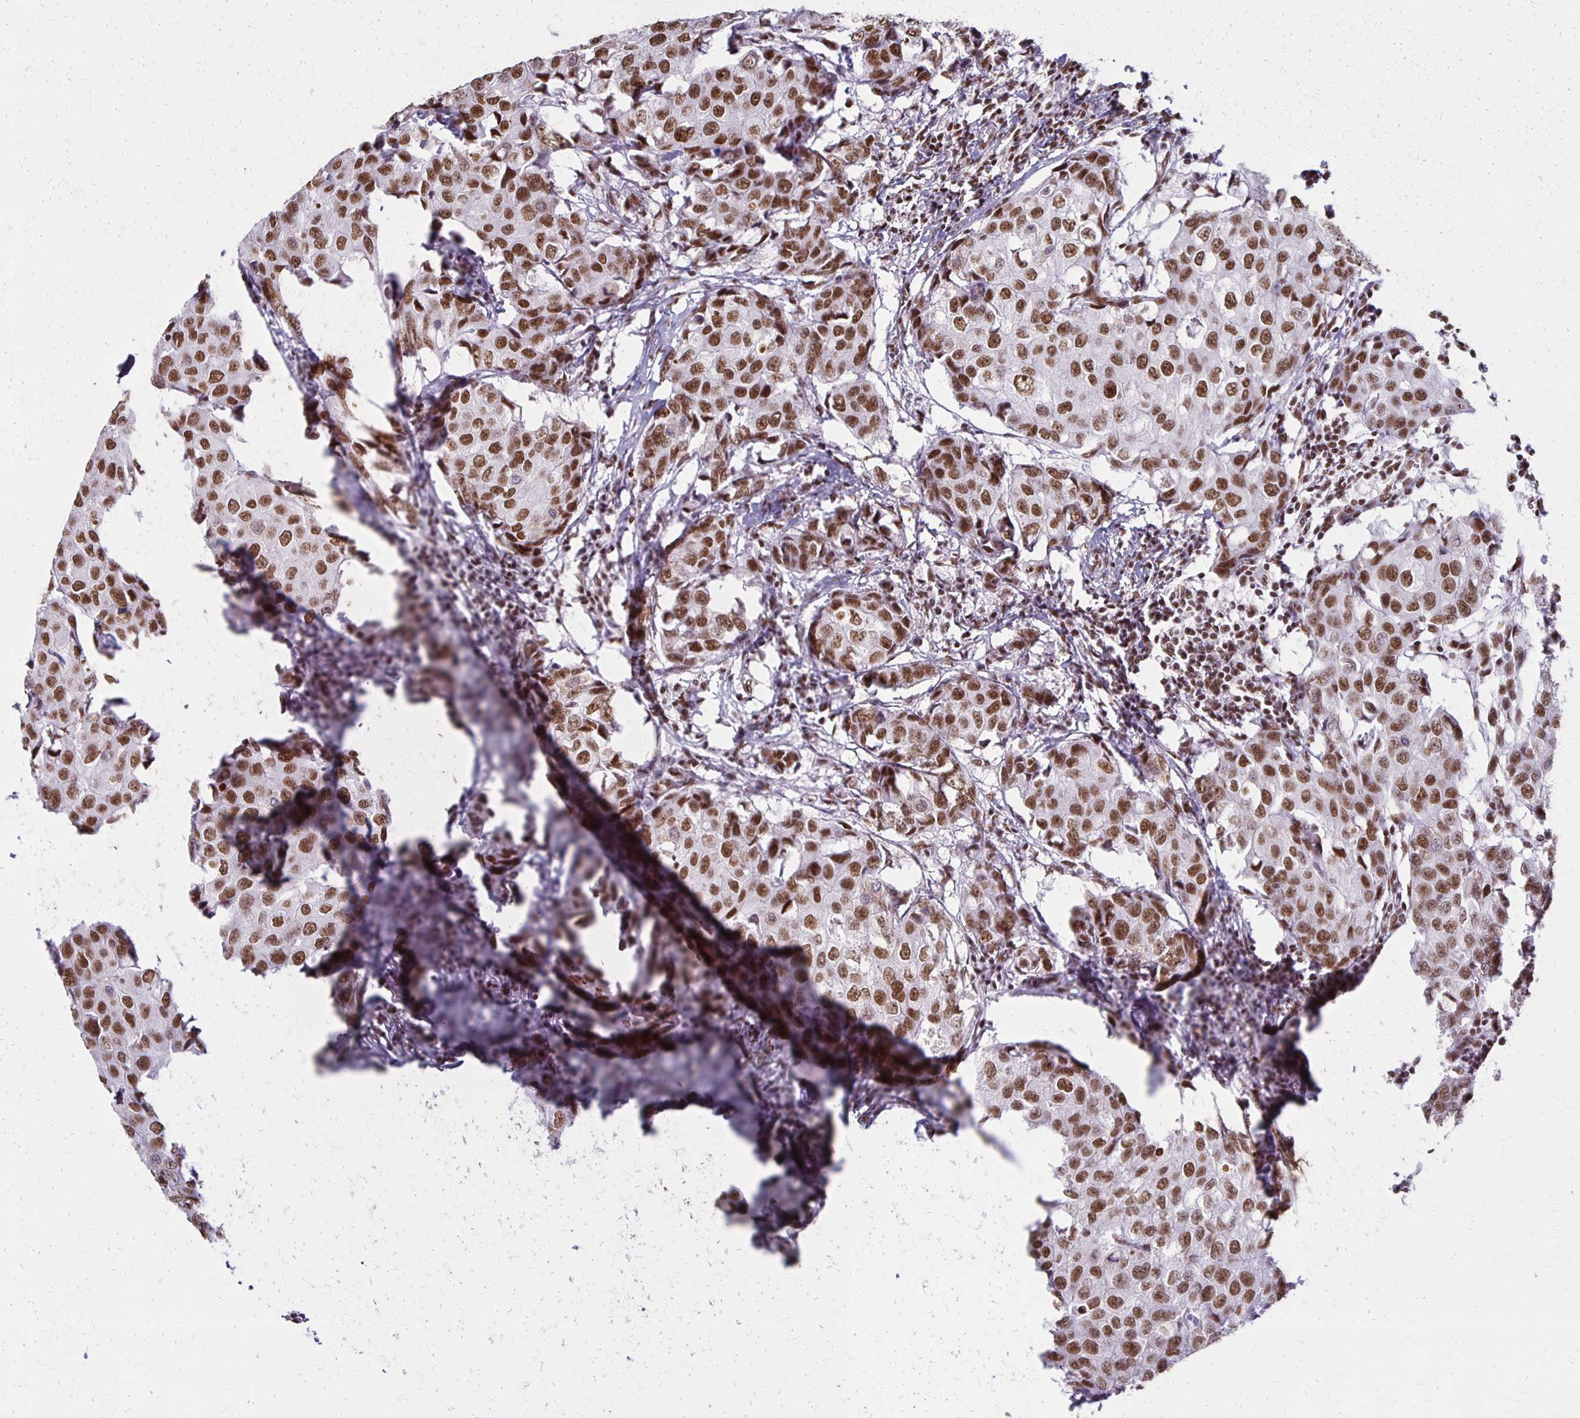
{"staining": {"intensity": "strong", "quantity": ">75%", "location": "nuclear"}, "tissue": "breast cancer", "cell_type": "Tumor cells", "image_type": "cancer", "snomed": [{"axis": "morphology", "description": "Duct carcinoma"}, {"axis": "topography", "description": "Breast"}], "caption": "A histopathology image of breast invasive ductal carcinoma stained for a protein exhibits strong nuclear brown staining in tumor cells.", "gene": "XRCC6", "patient": {"sex": "female", "age": 27}}